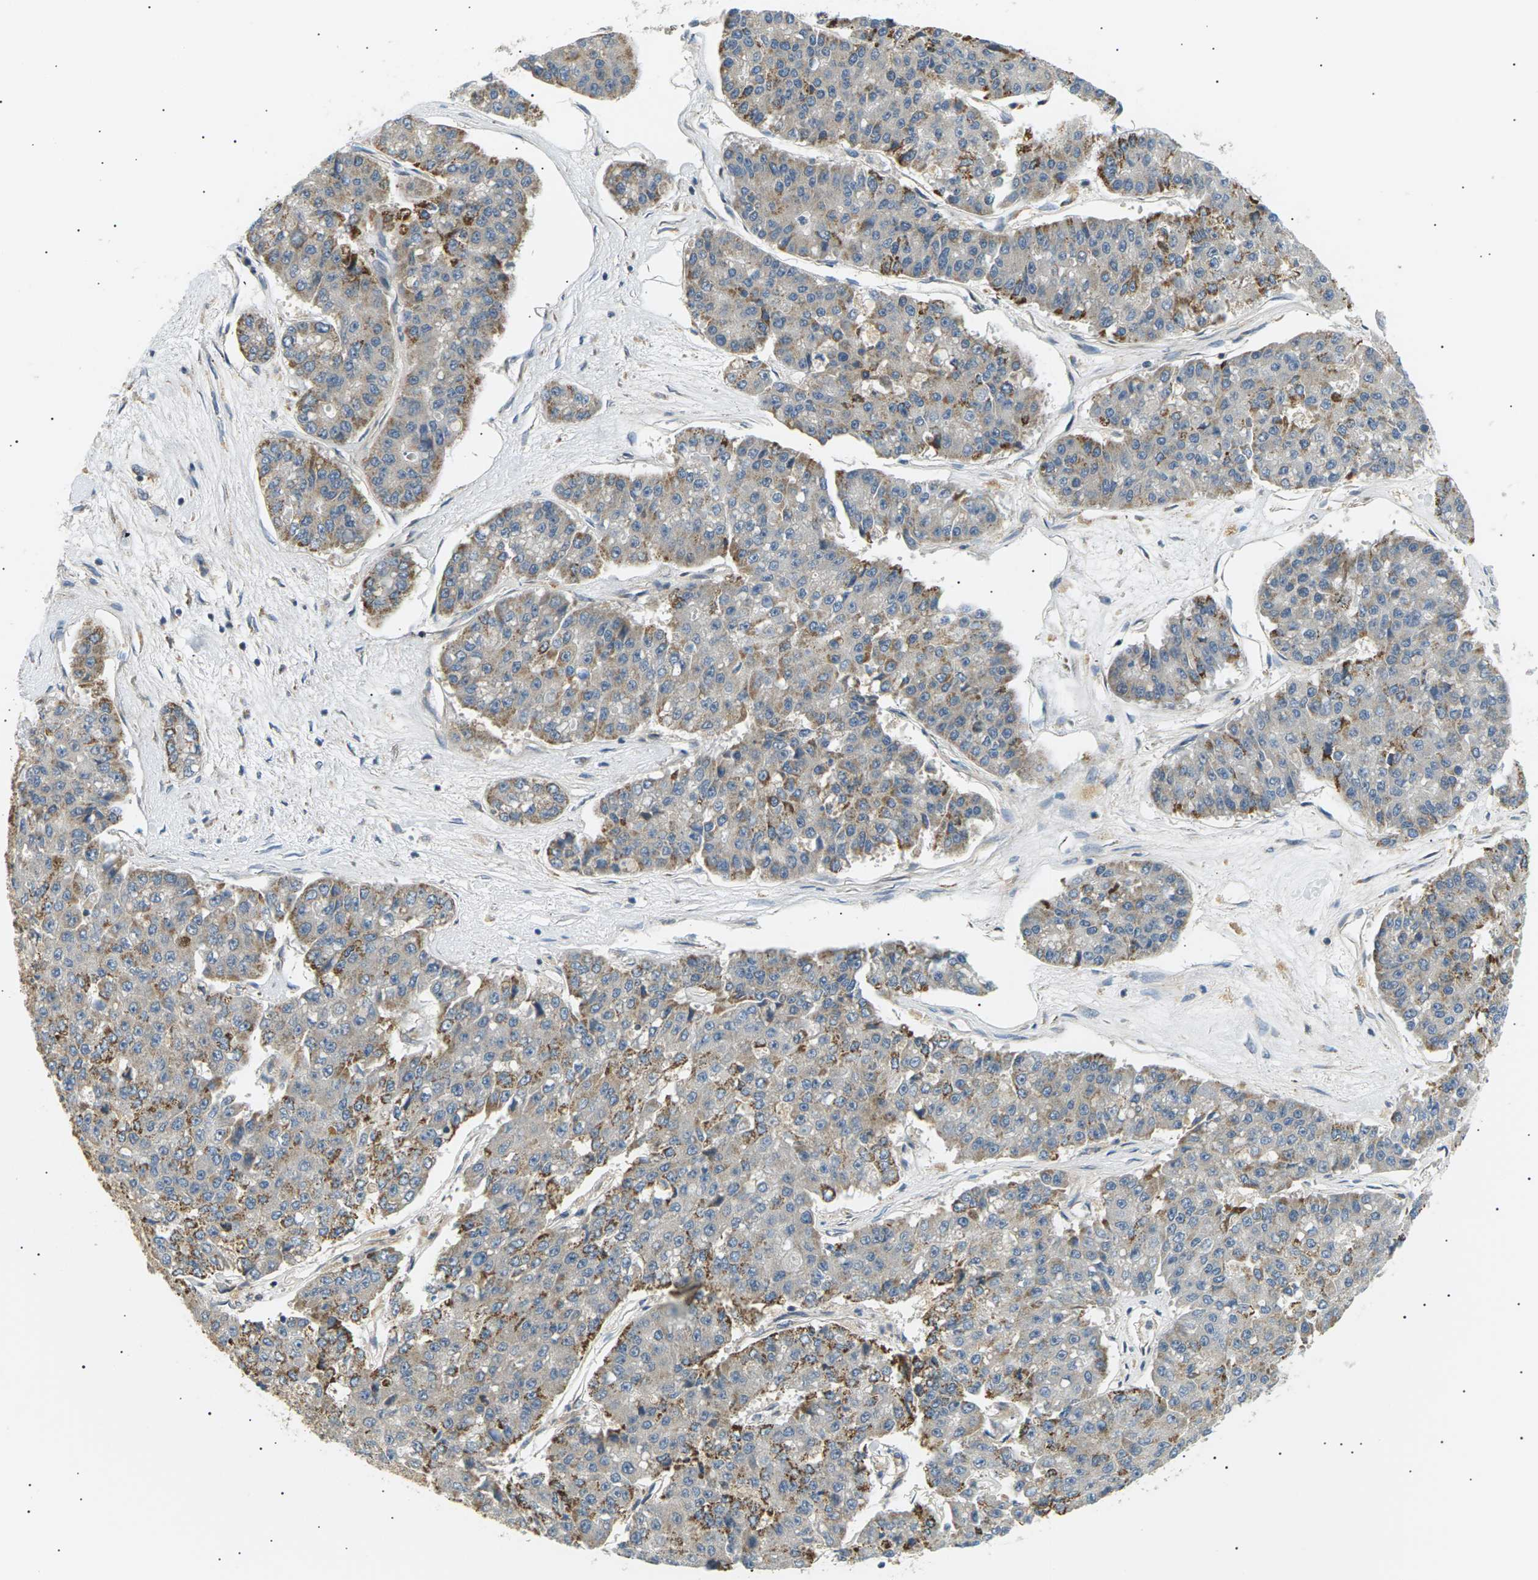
{"staining": {"intensity": "moderate", "quantity": "<25%", "location": "cytoplasmic/membranous"}, "tissue": "pancreatic cancer", "cell_type": "Tumor cells", "image_type": "cancer", "snomed": [{"axis": "morphology", "description": "Adenocarcinoma, NOS"}, {"axis": "topography", "description": "Pancreas"}], "caption": "A low amount of moderate cytoplasmic/membranous expression is present in about <25% of tumor cells in pancreatic adenocarcinoma tissue.", "gene": "TBC1D8", "patient": {"sex": "male", "age": 50}}